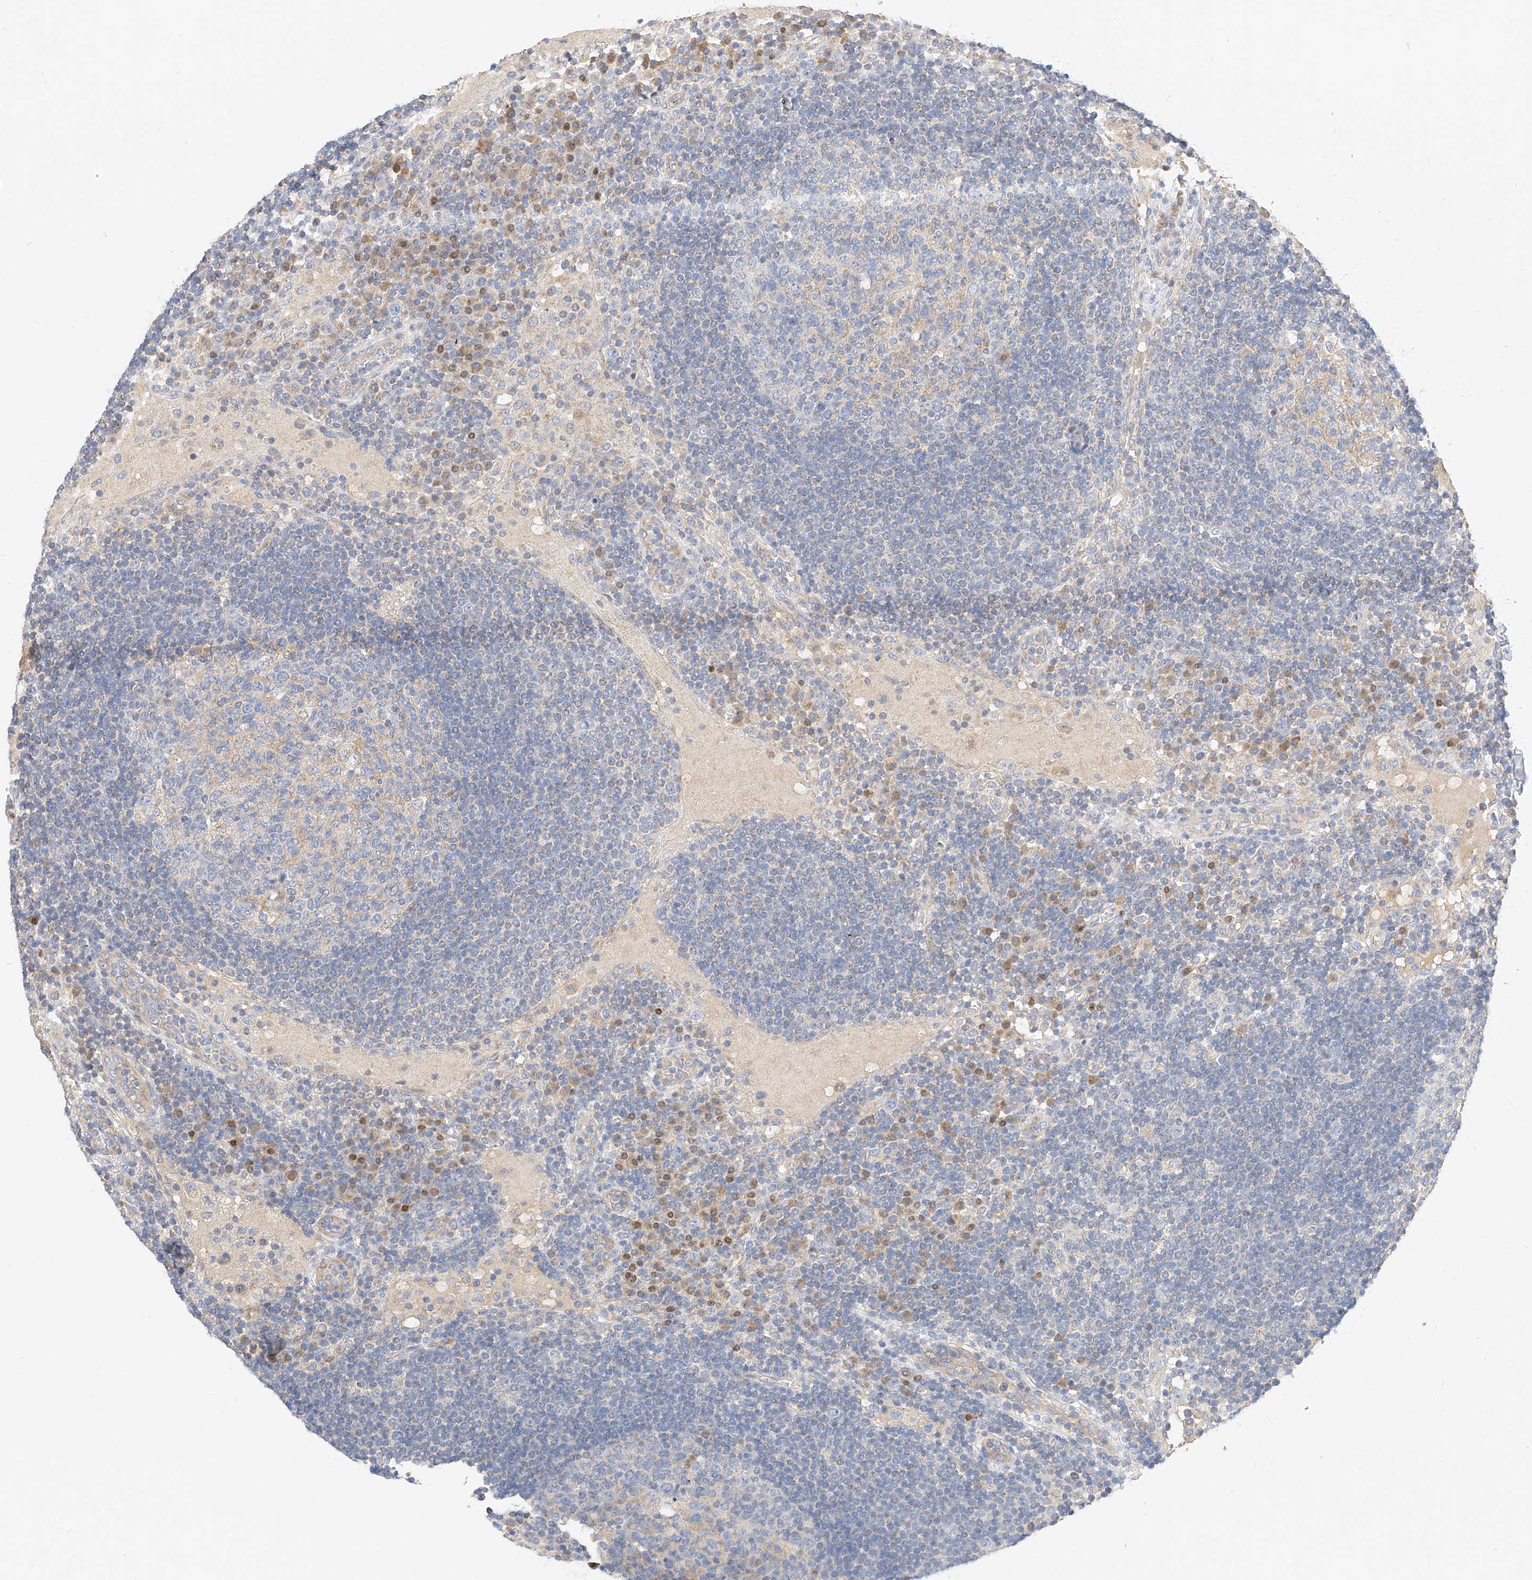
{"staining": {"intensity": "negative", "quantity": "none", "location": "none"}, "tissue": "lymph node", "cell_type": "Germinal center cells", "image_type": "normal", "snomed": [{"axis": "morphology", "description": "Normal tissue, NOS"}, {"axis": "topography", "description": "Lymph node"}], "caption": "High power microscopy histopathology image of an immunohistochemistry photomicrograph of unremarkable lymph node, revealing no significant staining in germinal center cells.", "gene": "C6orf118", "patient": {"sex": "female", "age": 53}}